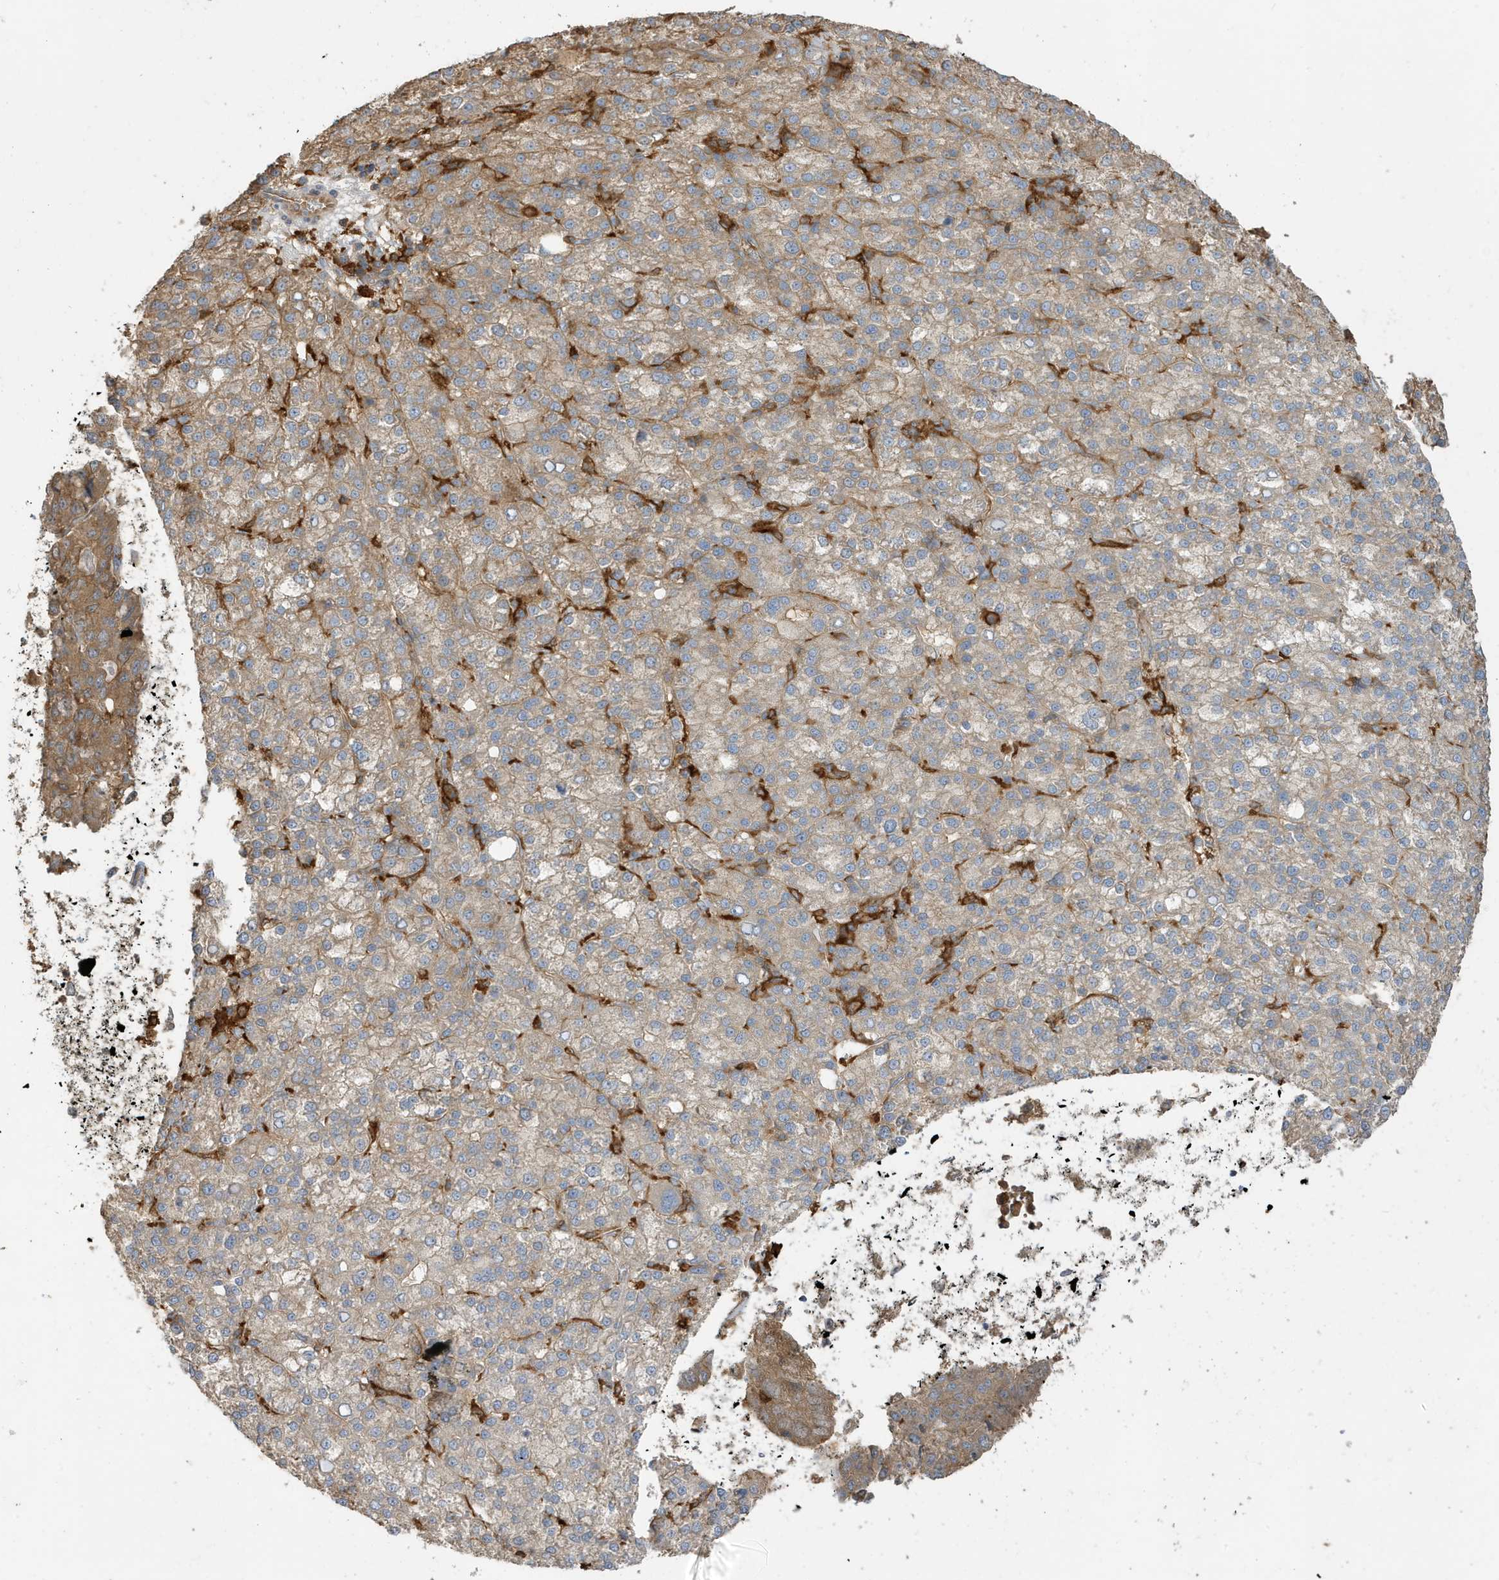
{"staining": {"intensity": "weak", "quantity": "25%-75%", "location": "cytoplasmic/membranous"}, "tissue": "liver cancer", "cell_type": "Tumor cells", "image_type": "cancer", "snomed": [{"axis": "morphology", "description": "Carcinoma, Hepatocellular, NOS"}, {"axis": "topography", "description": "Liver"}], "caption": "Liver hepatocellular carcinoma stained with DAB (3,3'-diaminobenzidine) immunohistochemistry (IHC) demonstrates low levels of weak cytoplasmic/membranous positivity in approximately 25%-75% of tumor cells.", "gene": "ABTB1", "patient": {"sex": "female", "age": 58}}